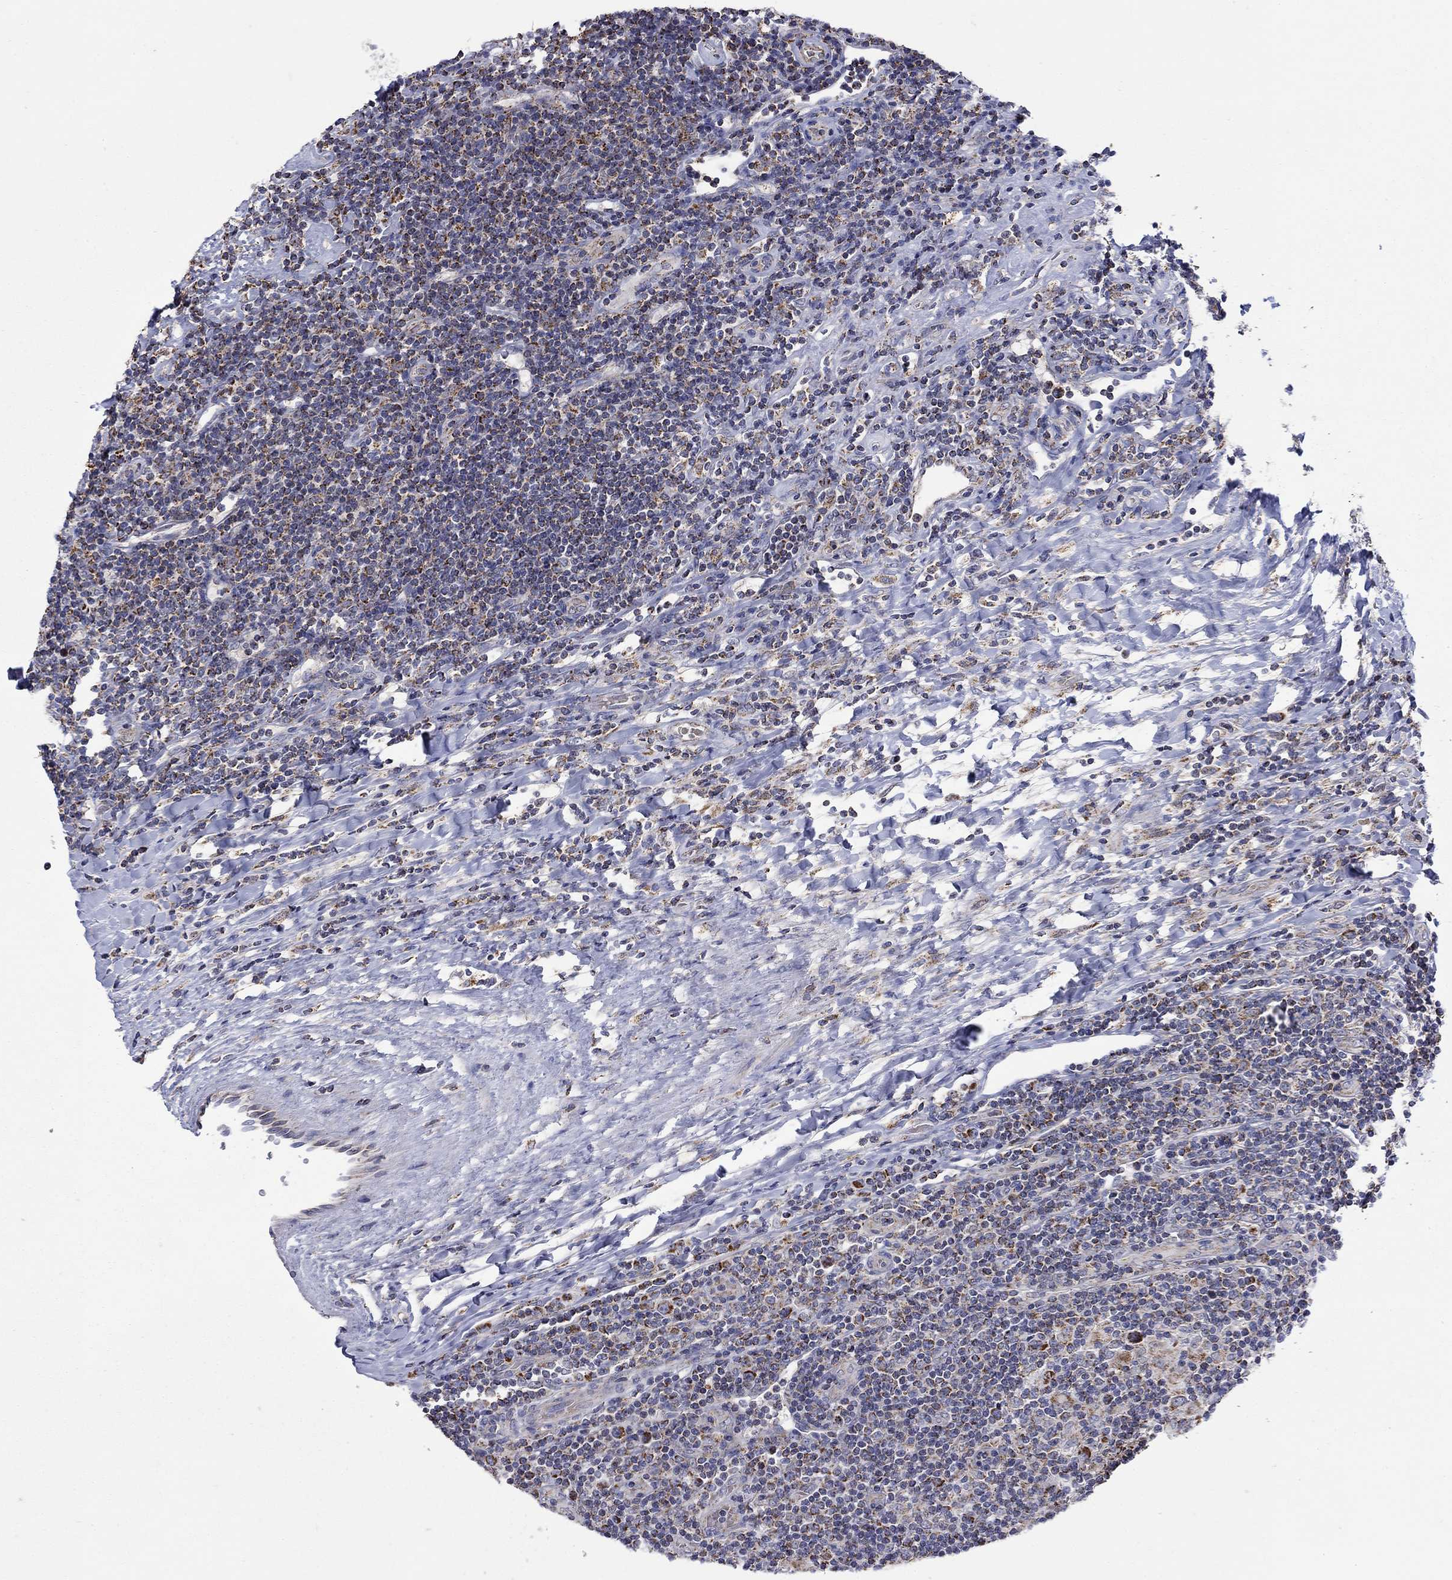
{"staining": {"intensity": "negative", "quantity": "none", "location": "none"}, "tissue": "lymphoma", "cell_type": "Tumor cells", "image_type": "cancer", "snomed": [{"axis": "morphology", "description": "Hodgkin's disease, NOS"}, {"axis": "topography", "description": "Lymph node"}], "caption": "This photomicrograph is of Hodgkin's disease stained with IHC to label a protein in brown with the nuclei are counter-stained blue. There is no expression in tumor cells.", "gene": "HPS5", "patient": {"sex": "male", "age": 40}}